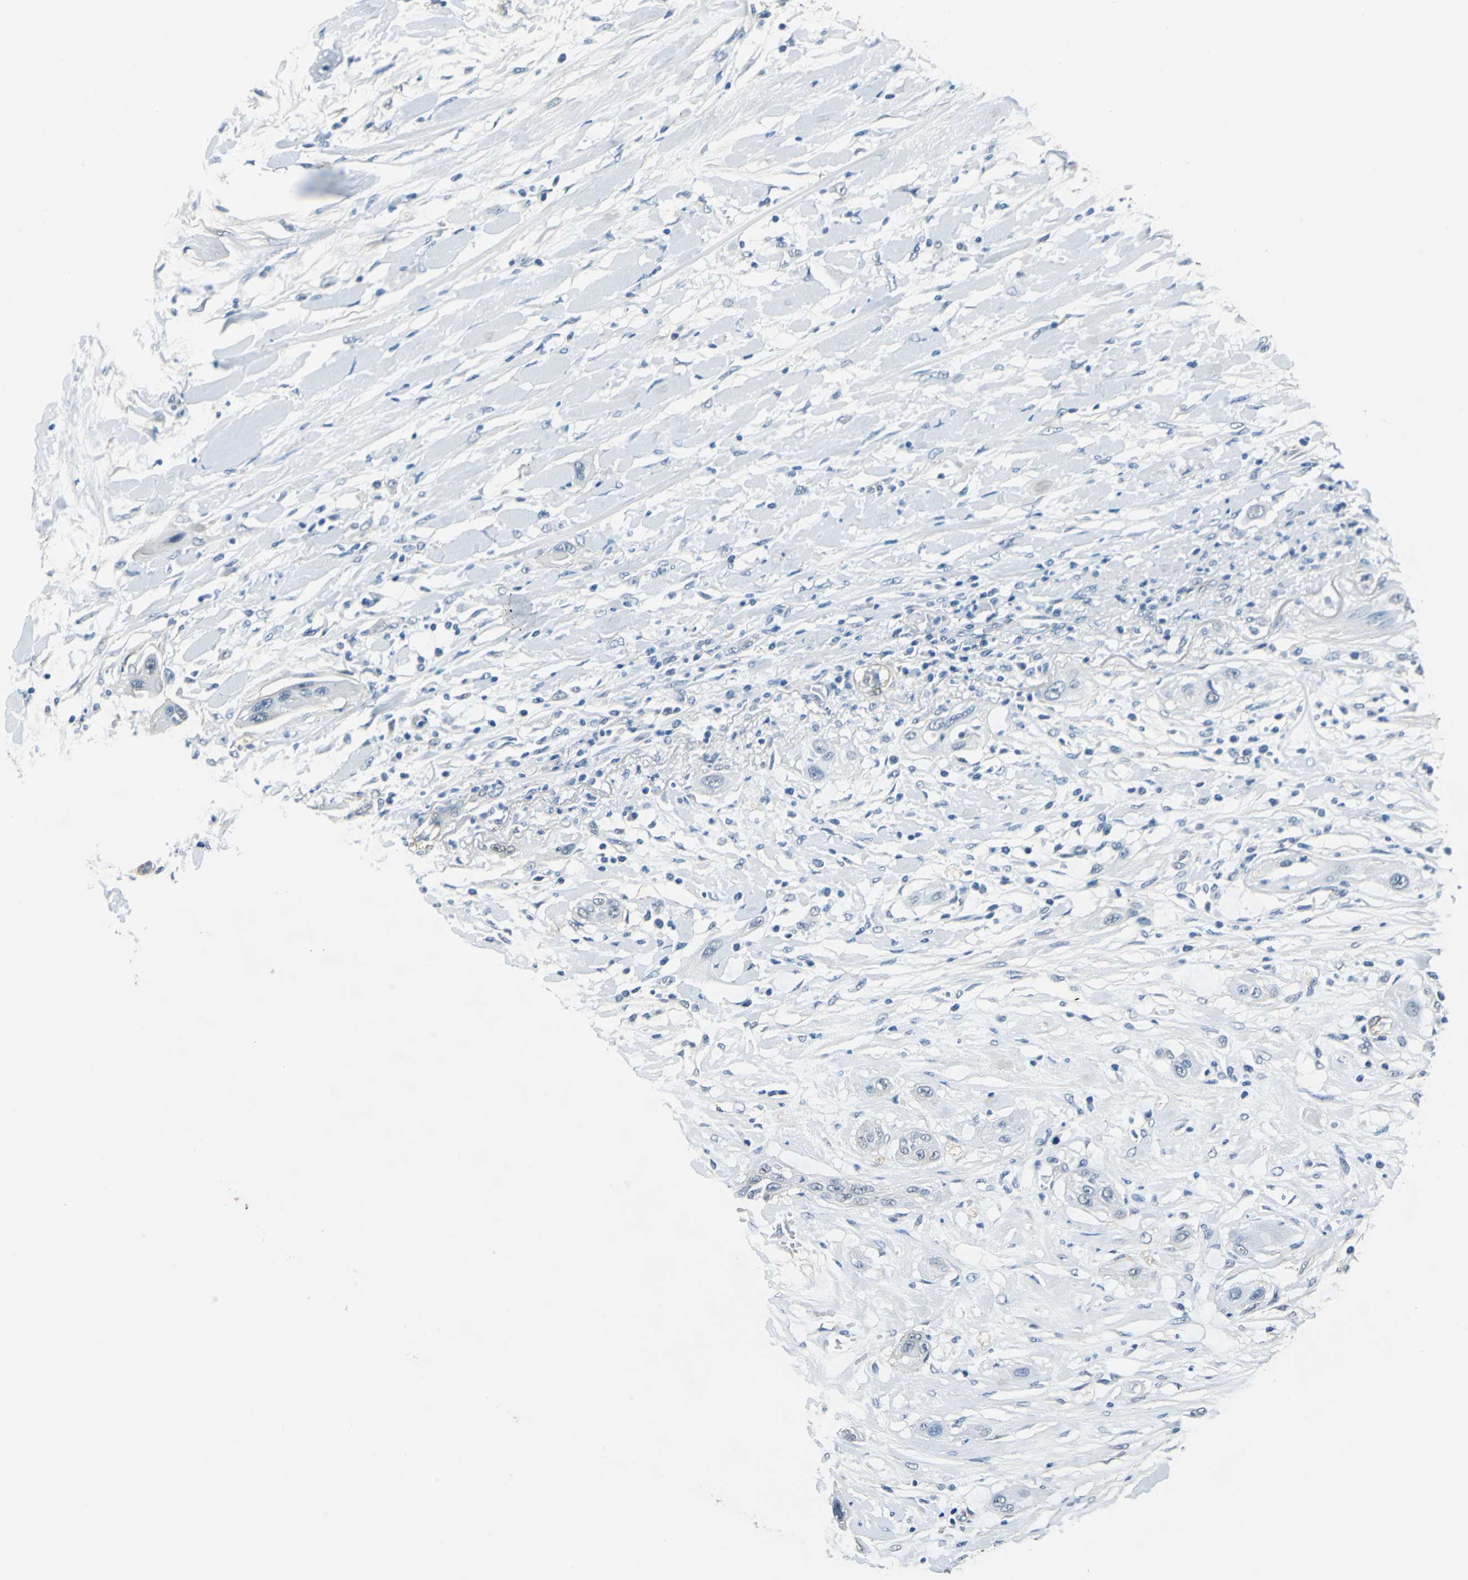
{"staining": {"intensity": "negative", "quantity": "none", "location": "none"}, "tissue": "lung cancer", "cell_type": "Tumor cells", "image_type": "cancer", "snomed": [{"axis": "morphology", "description": "Squamous cell carcinoma, NOS"}, {"axis": "topography", "description": "Lung"}], "caption": "Protein analysis of squamous cell carcinoma (lung) reveals no significant positivity in tumor cells.", "gene": "FKBP4", "patient": {"sex": "female", "age": 47}}